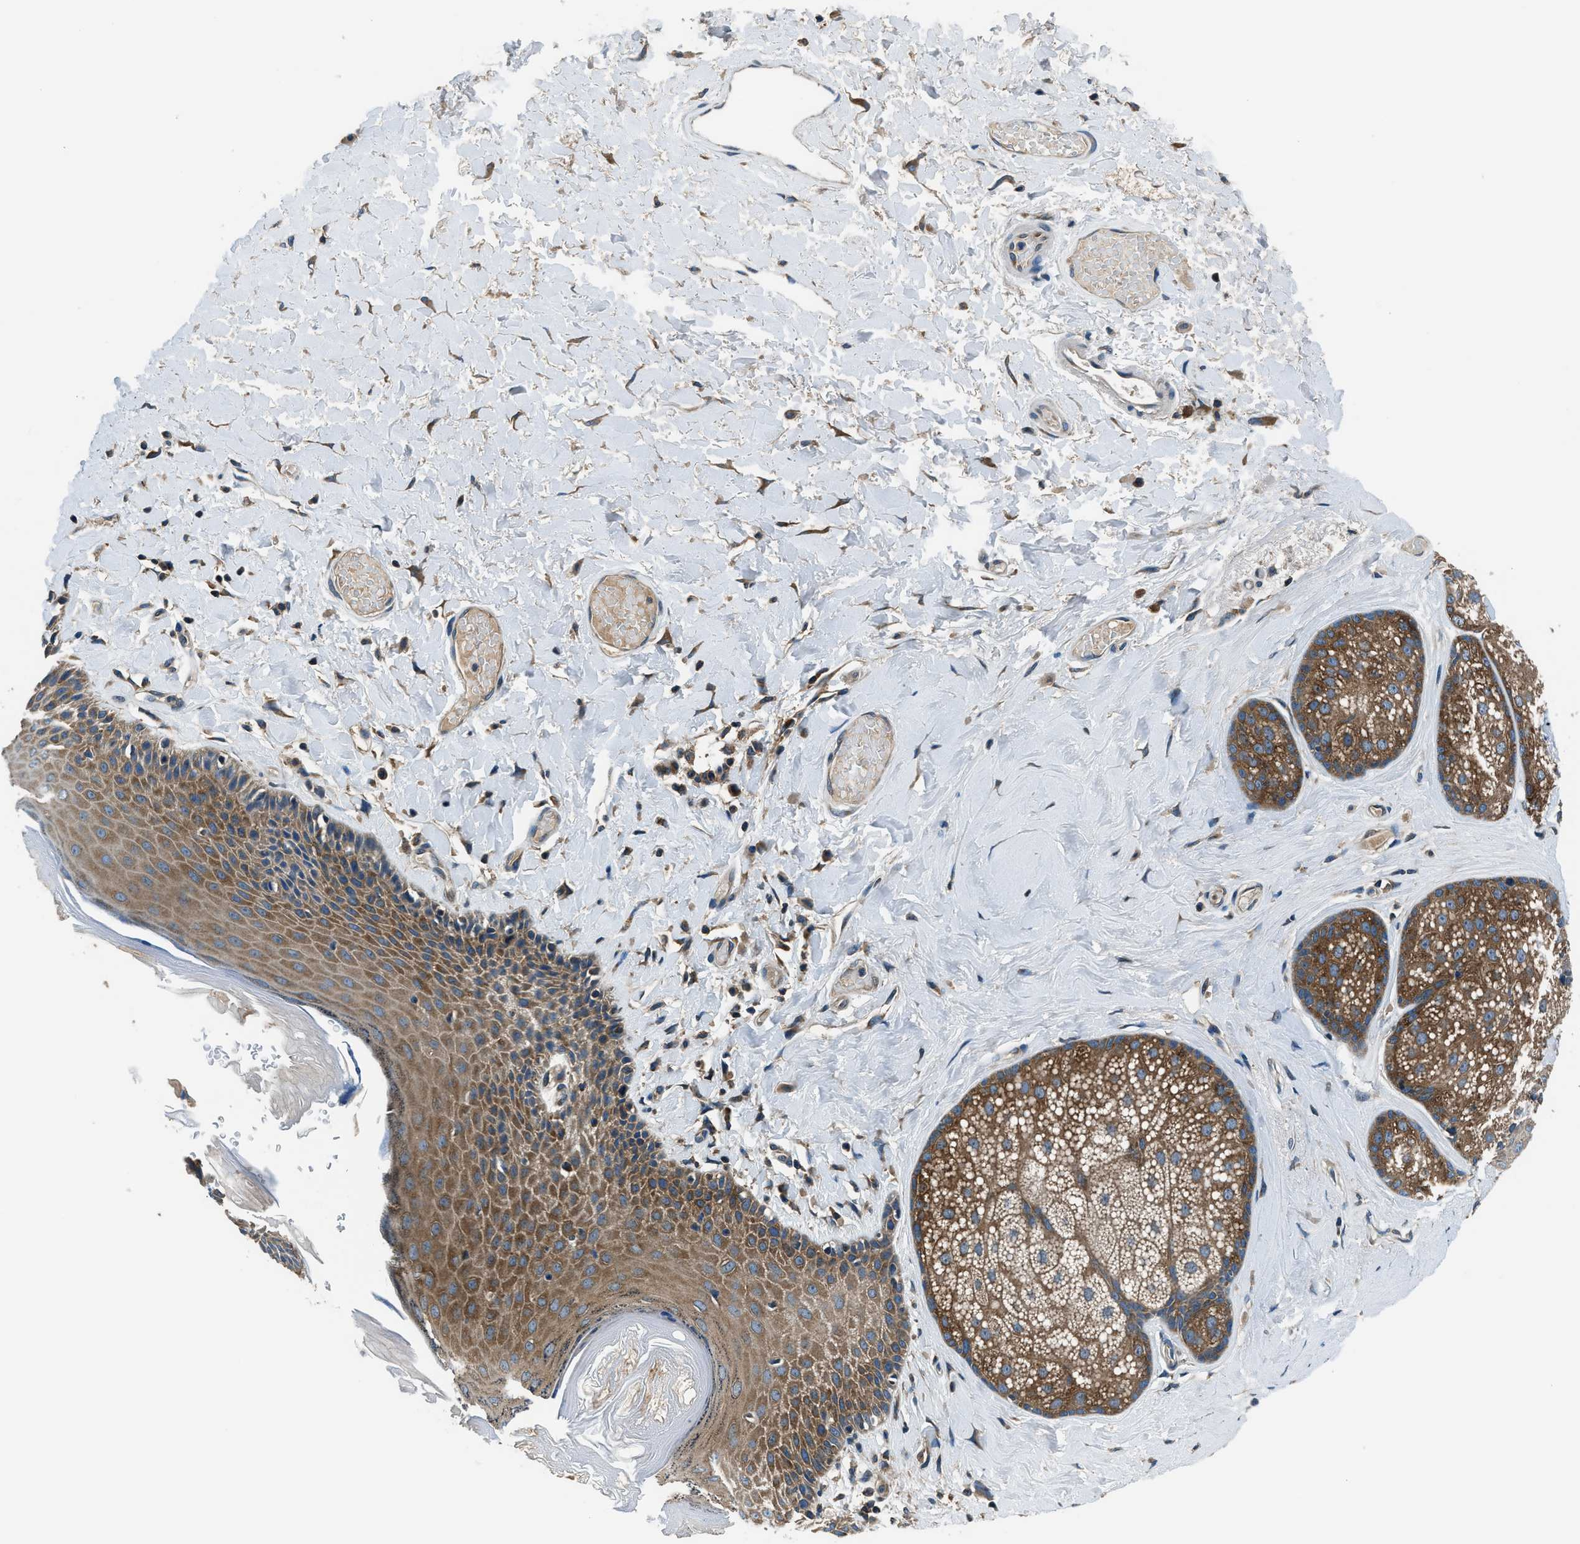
{"staining": {"intensity": "moderate", "quantity": "25%-75%", "location": "cytoplasmic/membranous"}, "tissue": "skin", "cell_type": "Epidermal cells", "image_type": "normal", "snomed": [{"axis": "morphology", "description": "Normal tissue, NOS"}, {"axis": "topography", "description": "Anal"}], "caption": "Immunohistochemistry of normal human skin demonstrates medium levels of moderate cytoplasmic/membranous staining in approximately 25%-75% of epidermal cells.", "gene": "ARFGAP2", "patient": {"sex": "male", "age": 69}}